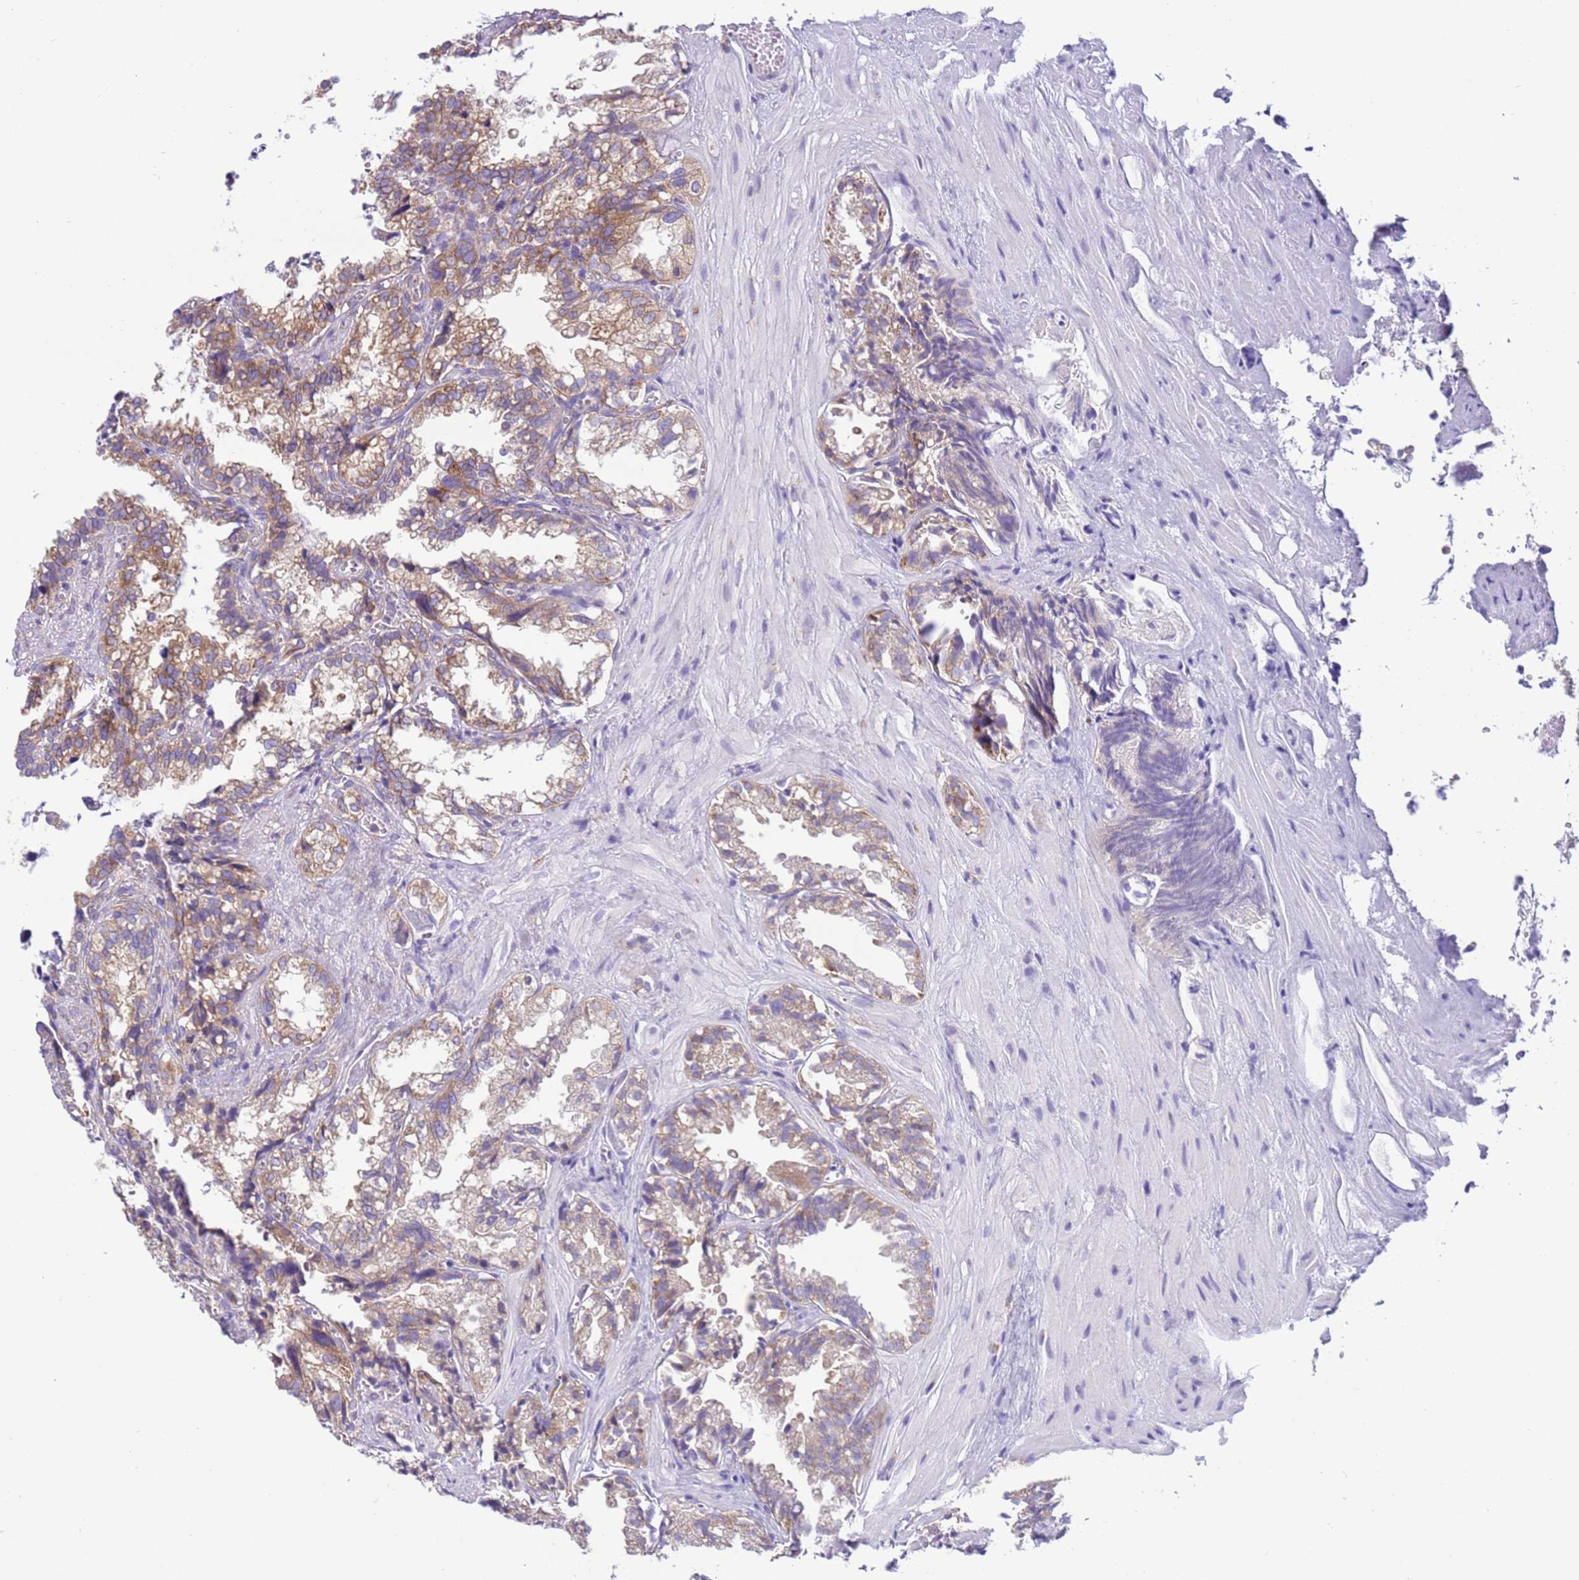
{"staining": {"intensity": "moderate", "quantity": ">75%", "location": "cytoplasmic/membranous"}, "tissue": "seminal vesicle", "cell_type": "Glandular cells", "image_type": "normal", "snomed": [{"axis": "morphology", "description": "Normal tissue, NOS"}, {"axis": "topography", "description": "Prostate"}, {"axis": "topography", "description": "Seminal veicle"}], "caption": "This is a photomicrograph of IHC staining of unremarkable seminal vesicle, which shows moderate positivity in the cytoplasmic/membranous of glandular cells.", "gene": "VARS1", "patient": {"sex": "male", "age": 51}}